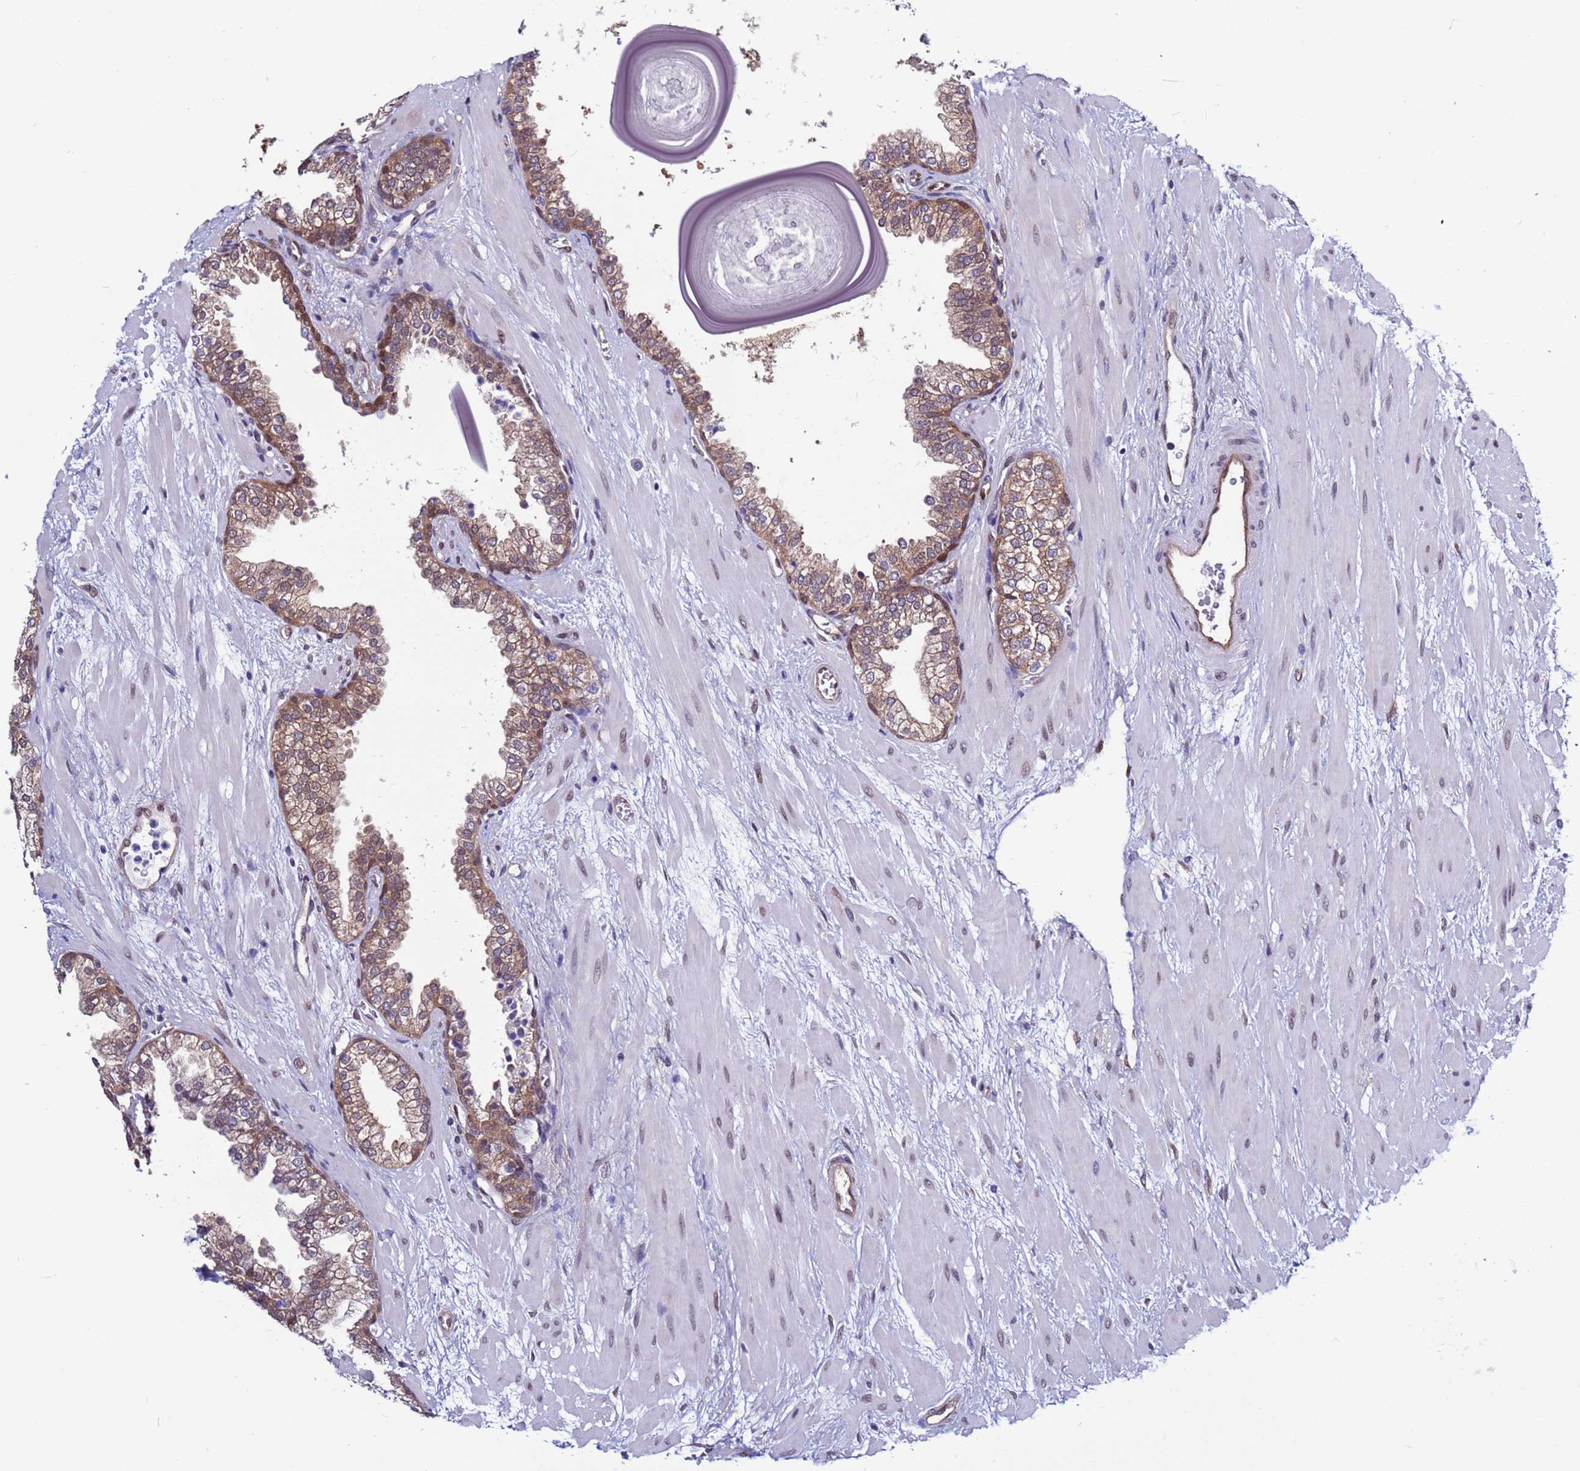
{"staining": {"intensity": "moderate", "quantity": "25%-75%", "location": "cytoplasmic/membranous"}, "tissue": "prostate", "cell_type": "Glandular cells", "image_type": "normal", "snomed": [{"axis": "morphology", "description": "Normal tissue, NOS"}, {"axis": "topography", "description": "Prostate"}], "caption": "A medium amount of moderate cytoplasmic/membranous expression is seen in approximately 25%-75% of glandular cells in unremarkable prostate.", "gene": "TRIM37", "patient": {"sex": "male", "age": 48}}